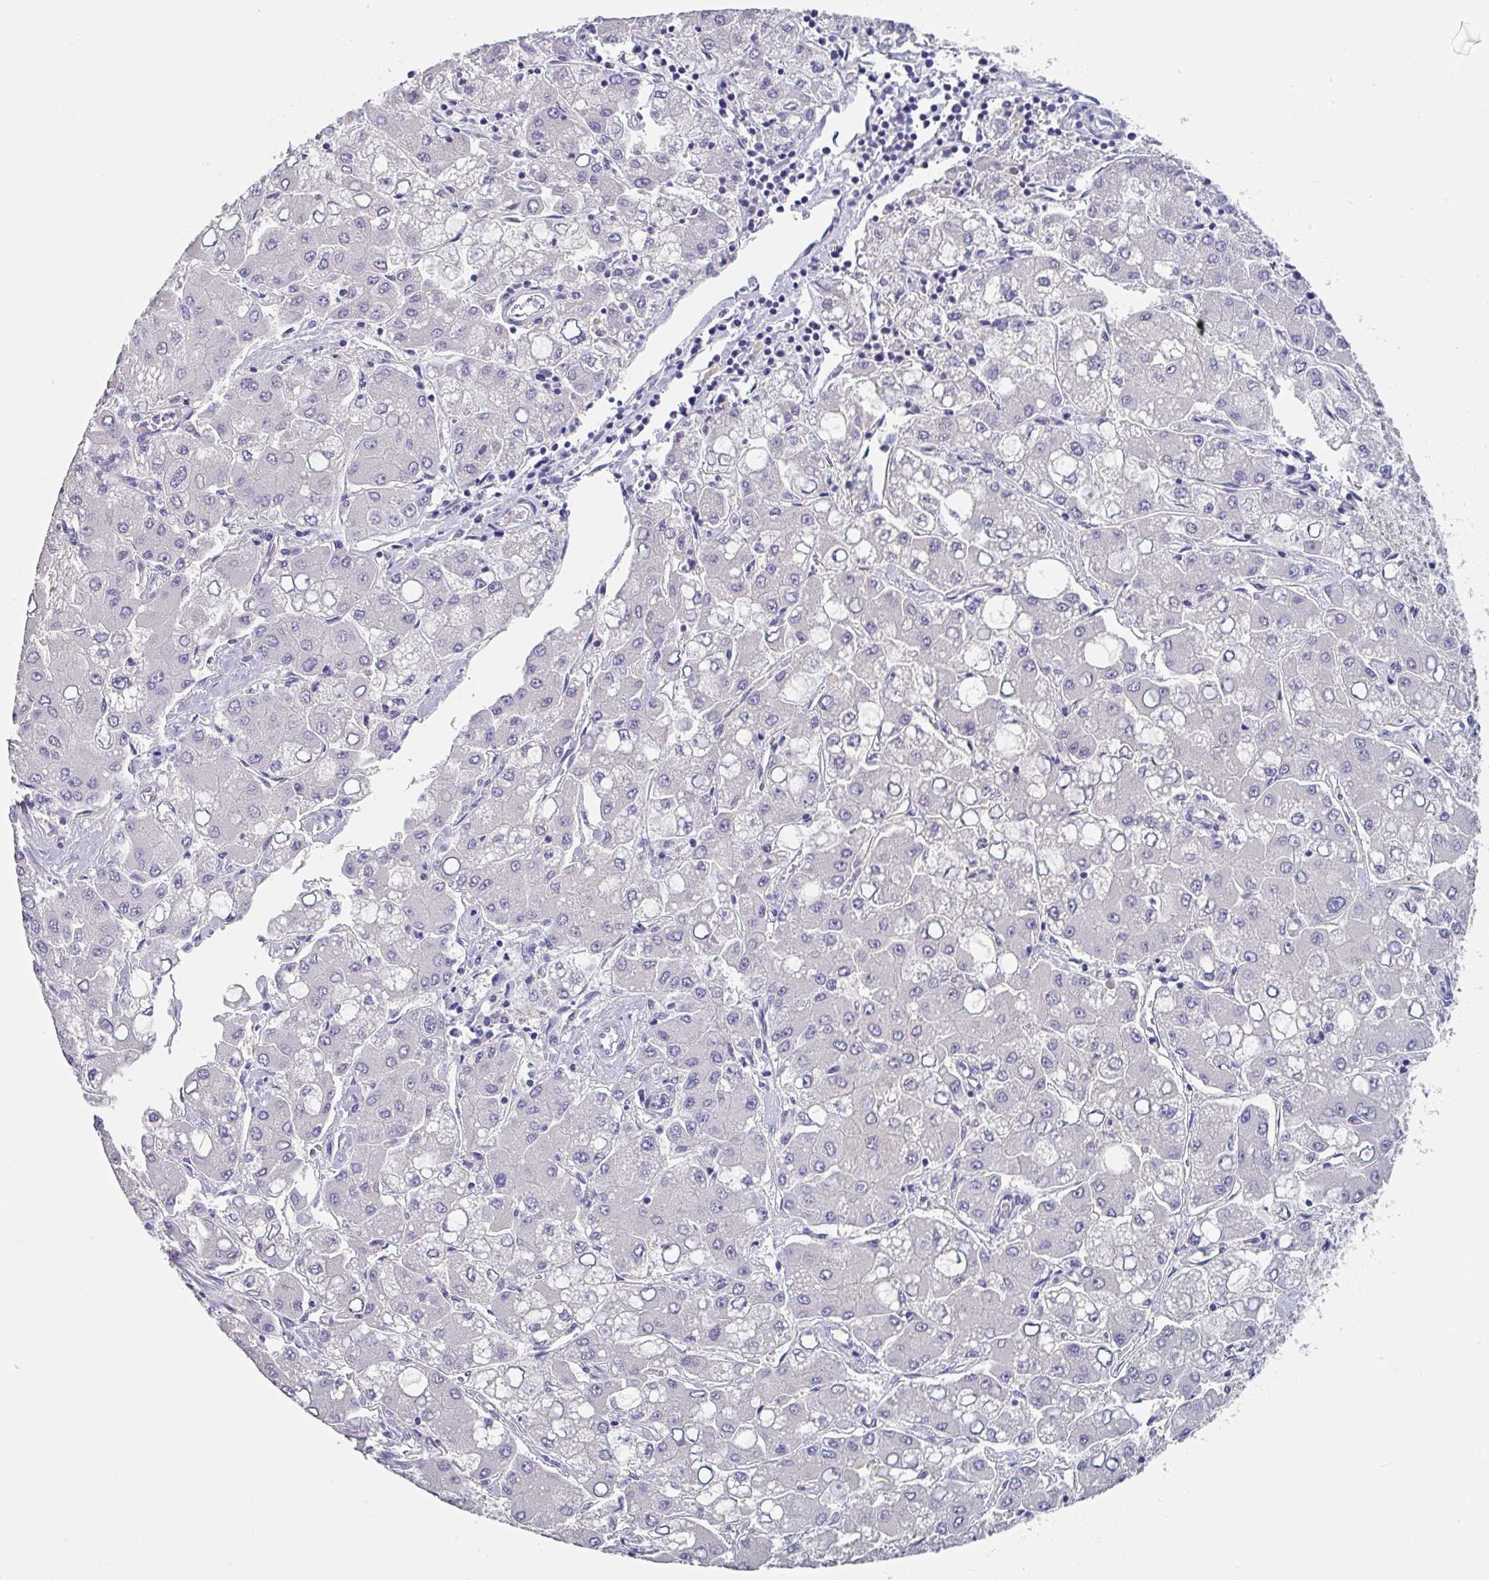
{"staining": {"intensity": "negative", "quantity": "none", "location": "none"}, "tissue": "liver cancer", "cell_type": "Tumor cells", "image_type": "cancer", "snomed": [{"axis": "morphology", "description": "Carcinoma, Hepatocellular, NOS"}, {"axis": "topography", "description": "Liver"}], "caption": "Tumor cells are negative for brown protein staining in hepatocellular carcinoma (liver).", "gene": "TNFRSF8", "patient": {"sex": "male", "age": 40}}